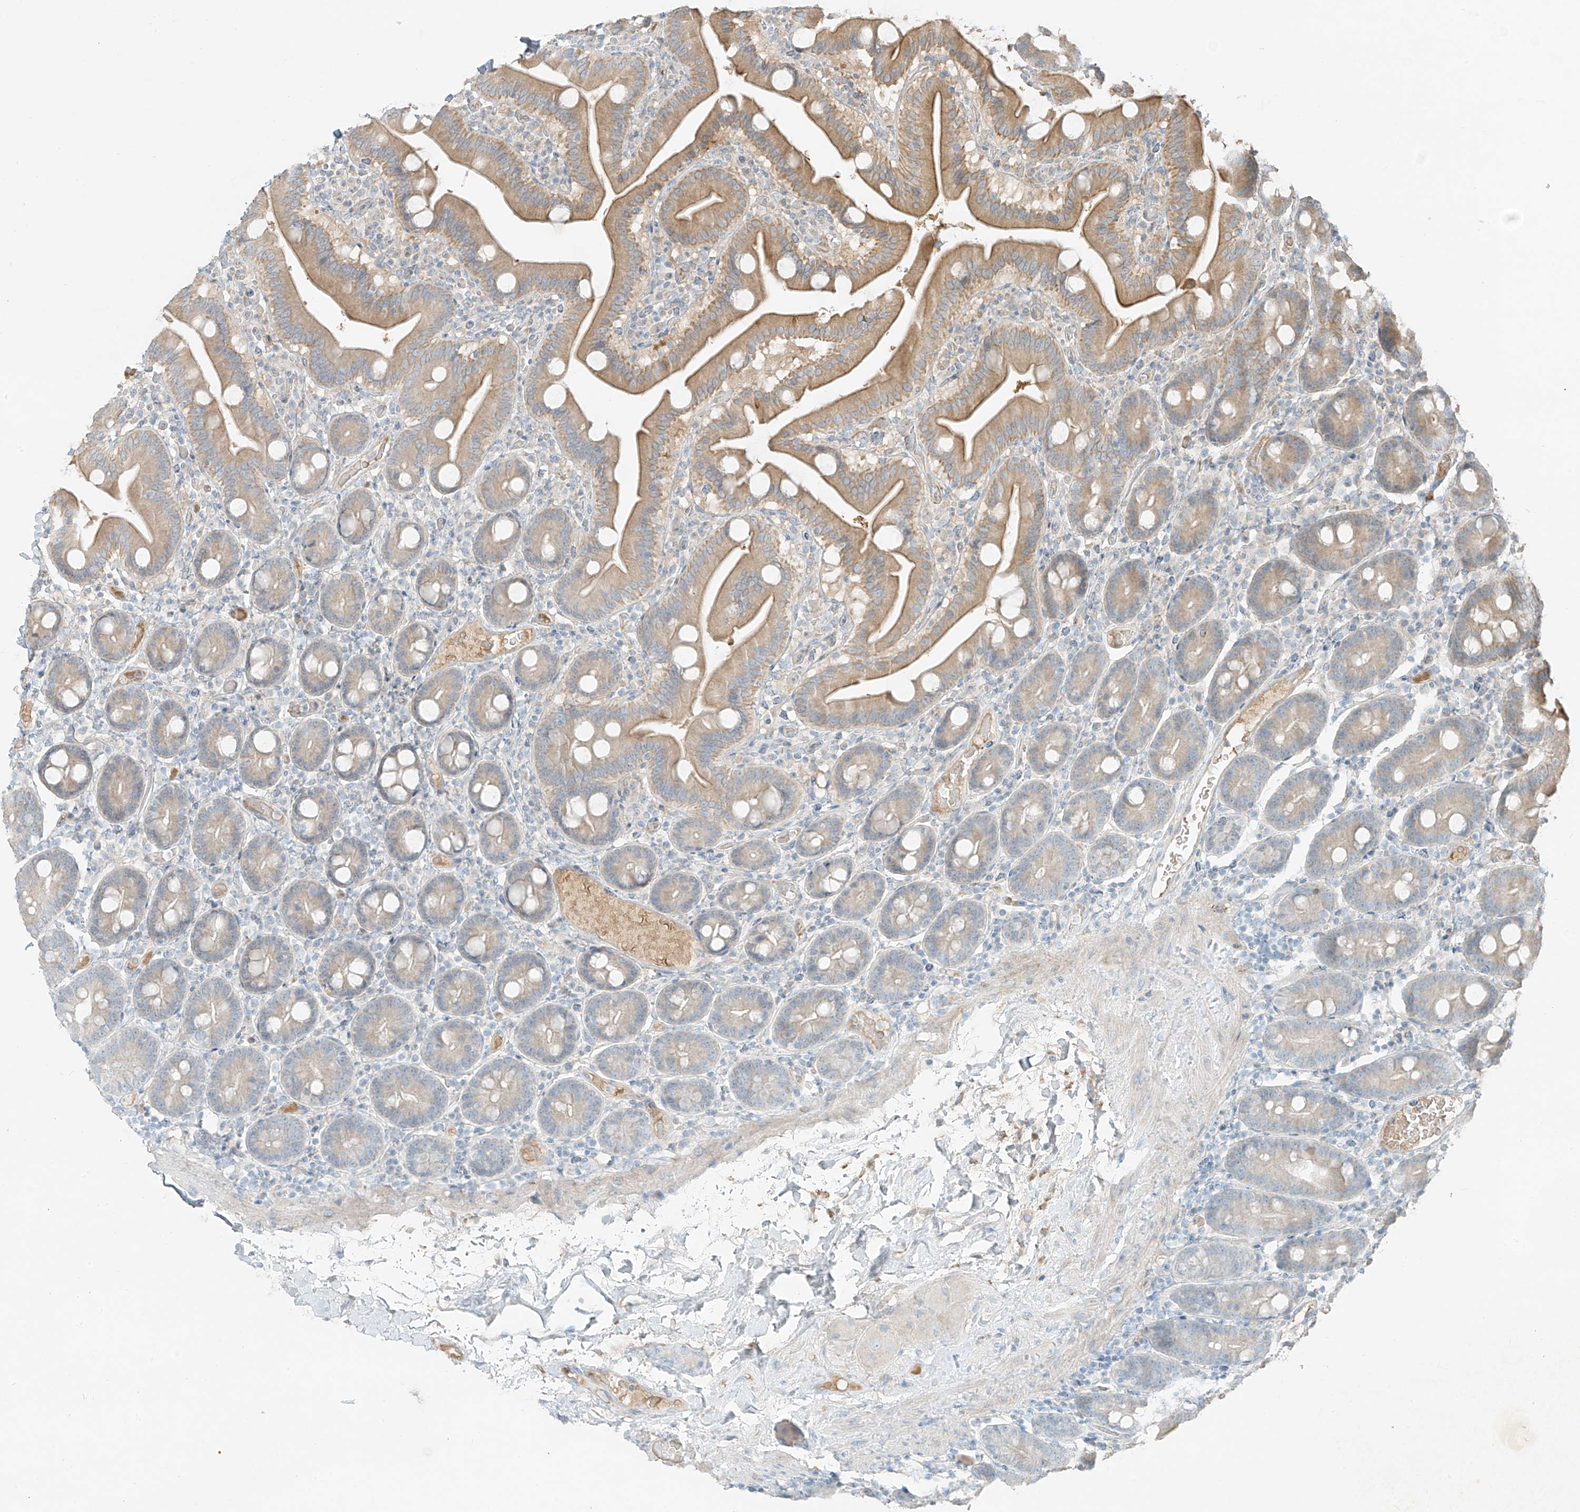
{"staining": {"intensity": "moderate", "quantity": "25%-75%", "location": "cytoplasmic/membranous"}, "tissue": "duodenum", "cell_type": "Glandular cells", "image_type": "normal", "snomed": [{"axis": "morphology", "description": "Normal tissue, NOS"}, {"axis": "topography", "description": "Duodenum"}], "caption": "High-magnification brightfield microscopy of unremarkable duodenum stained with DAB (brown) and counterstained with hematoxylin (blue). glandular cells exhibit moderate cytoplasmic/membranous expression is identified in approximately25%-75% of cells. (DAB = brown stain, brightfield microscopy at high magnification).", "gene": "FSTL1", "patient": {"sex": "male", "age": 55}}